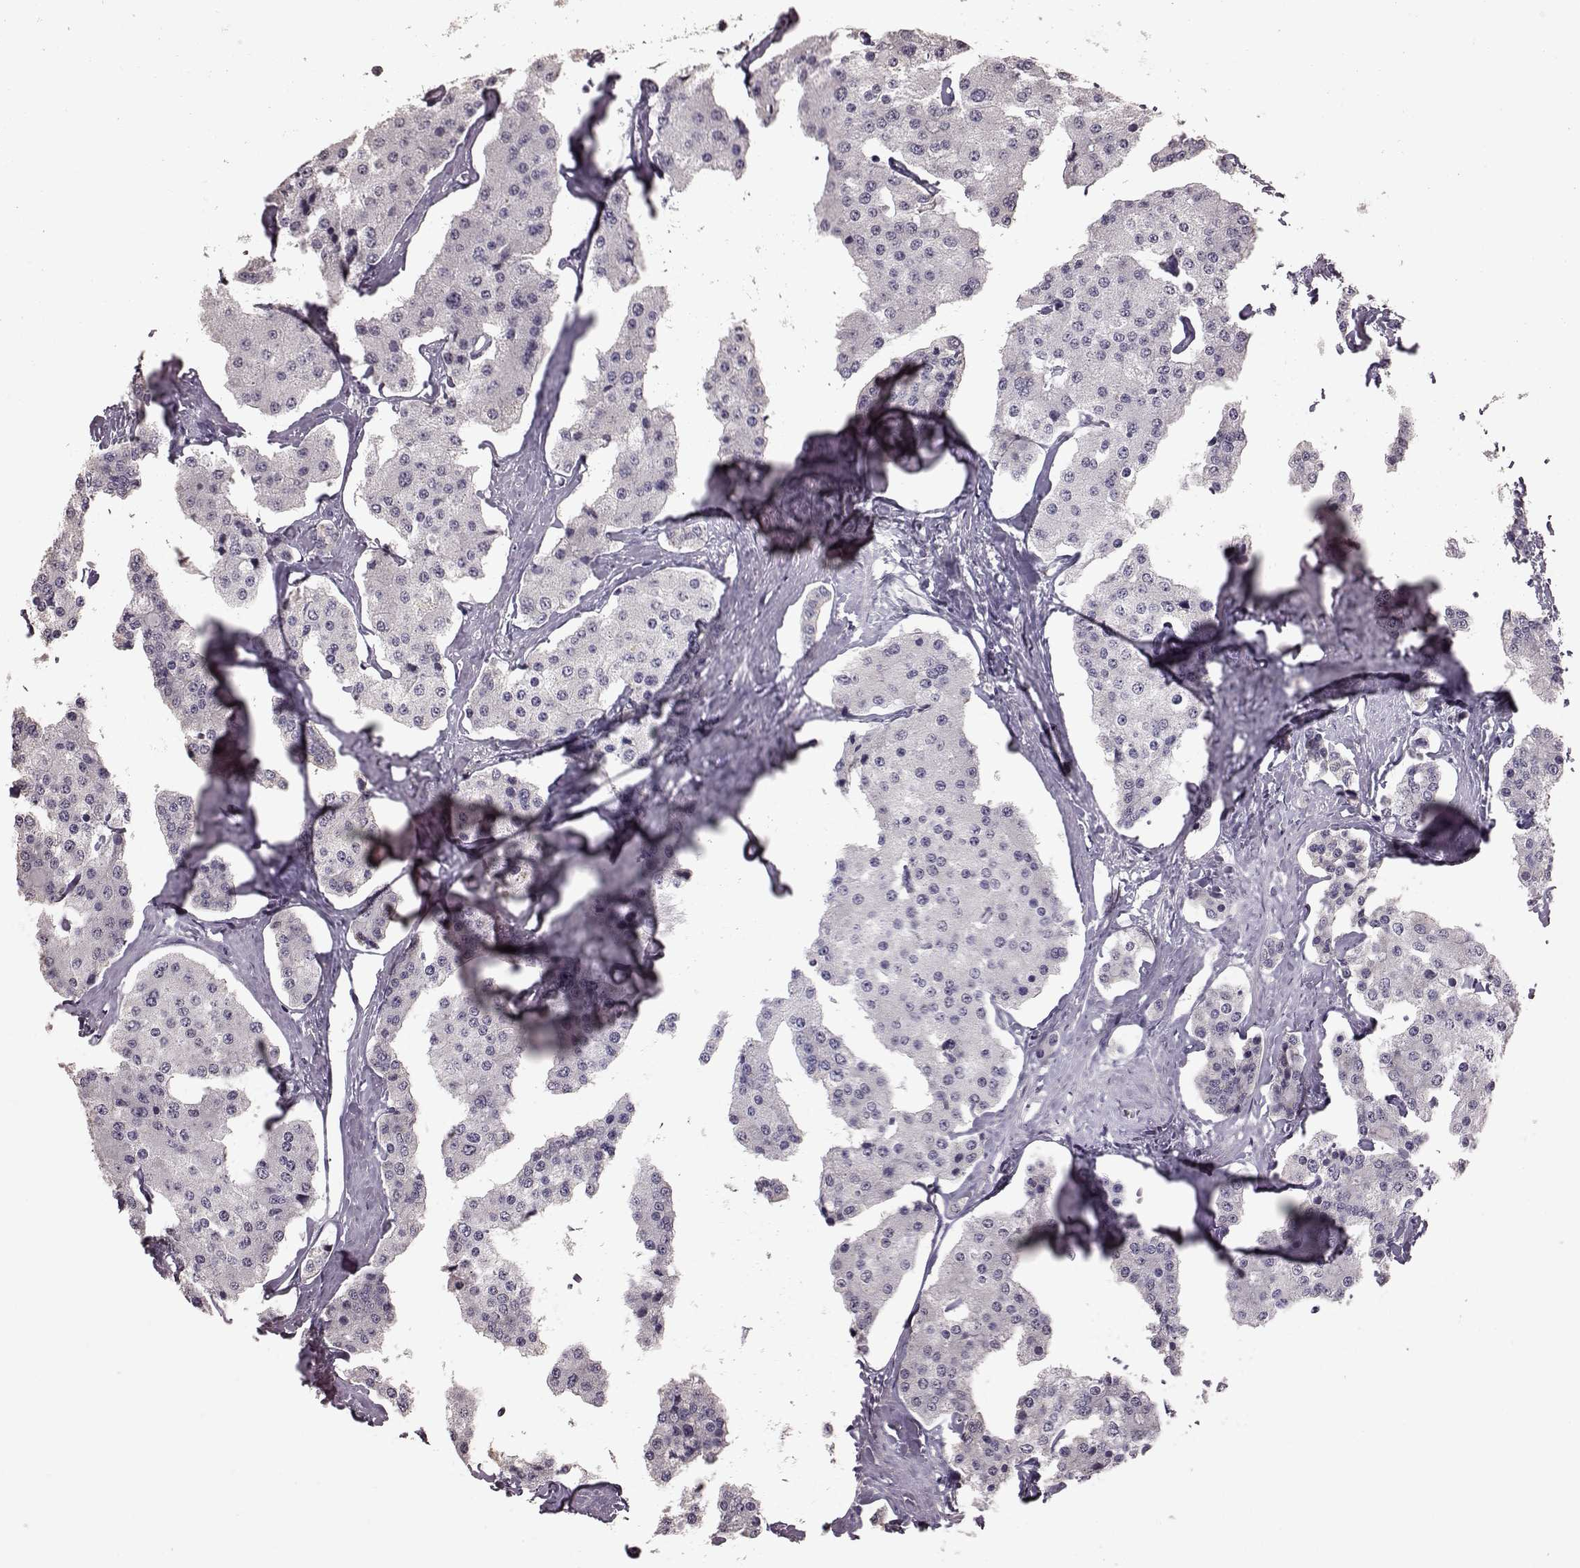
{"staining": {"intensity": "negative", "quantity": "none", "location": "none"}, "tissue": "carcinoid", "cell_type": "Tumor cells", "image_type": "cancer", "snomed": [{"axis": "morphology", "description": "Carcinoid, malignant, NOS"}, {"axis": "topography", "description": "Small intestine"}], "caption": "Protein analysis of carcinoid (malignant) demonstrates no significant positivity in tumor cells. (Brightfield microscopy of DAB (3,3'-diaminobenzidine) immunohistochemistry (IHC) at high magnification).", "gene": "TSKS", "patient": {"sex": "female", "age": 65}}